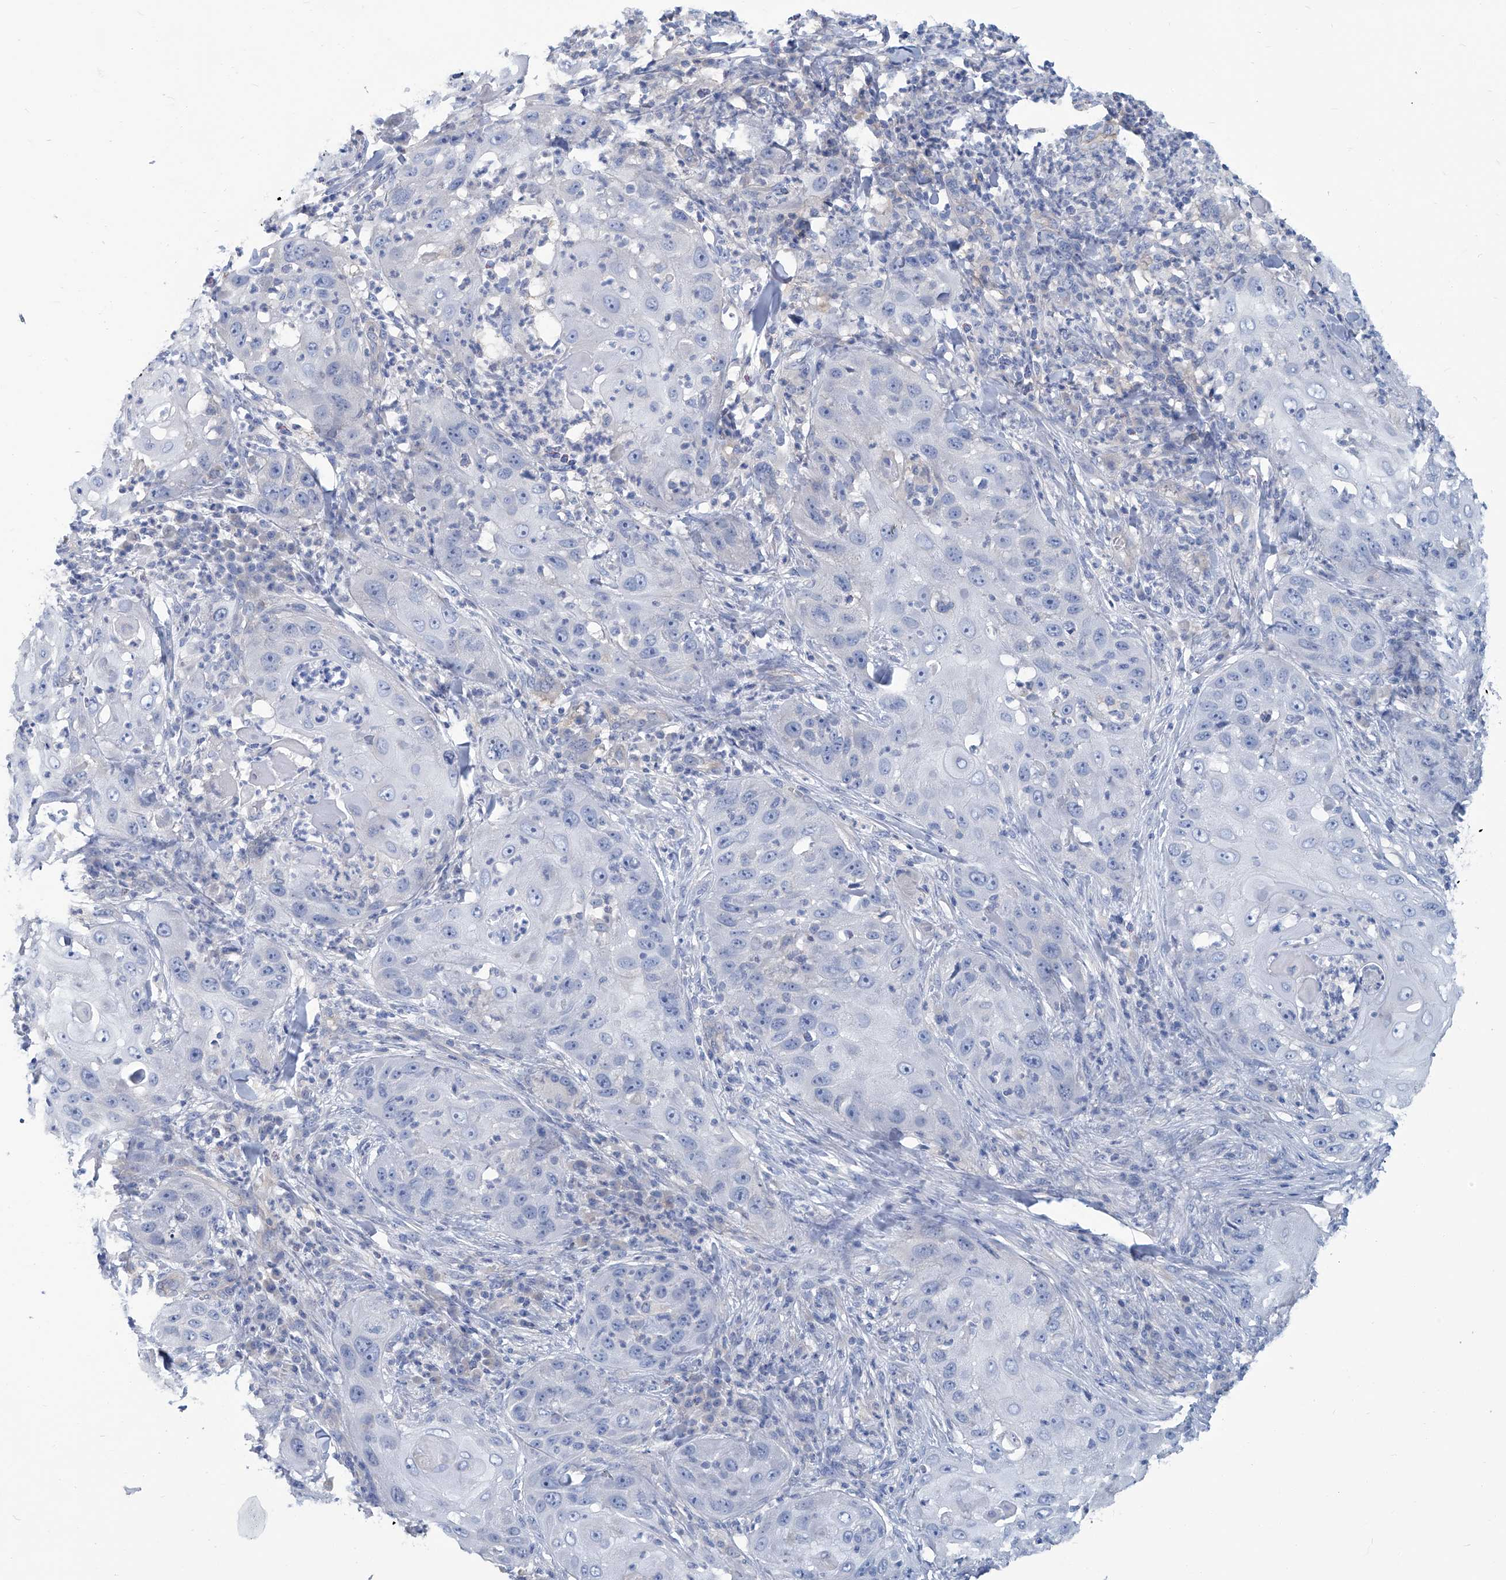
{"staining": {"intensity": "negative", "quantity": "none", "location": "none"}, "tissue": "skin cancer", "cell_type": "Tumor cells", "image_type": "cancer", "snomed": [{"axis": "morphology", "description": "Squamous cell carcinoma, NOS"}, {"axis": "topography", "description": "Skin"}], "caption": "This is an immunohistochemistry histopathology image of human skin cancer (squamous cell carcinoma). There is no staining in tumor cells.", "gene": "PFKL", "patient": {"sex": "female", "age": 44}}